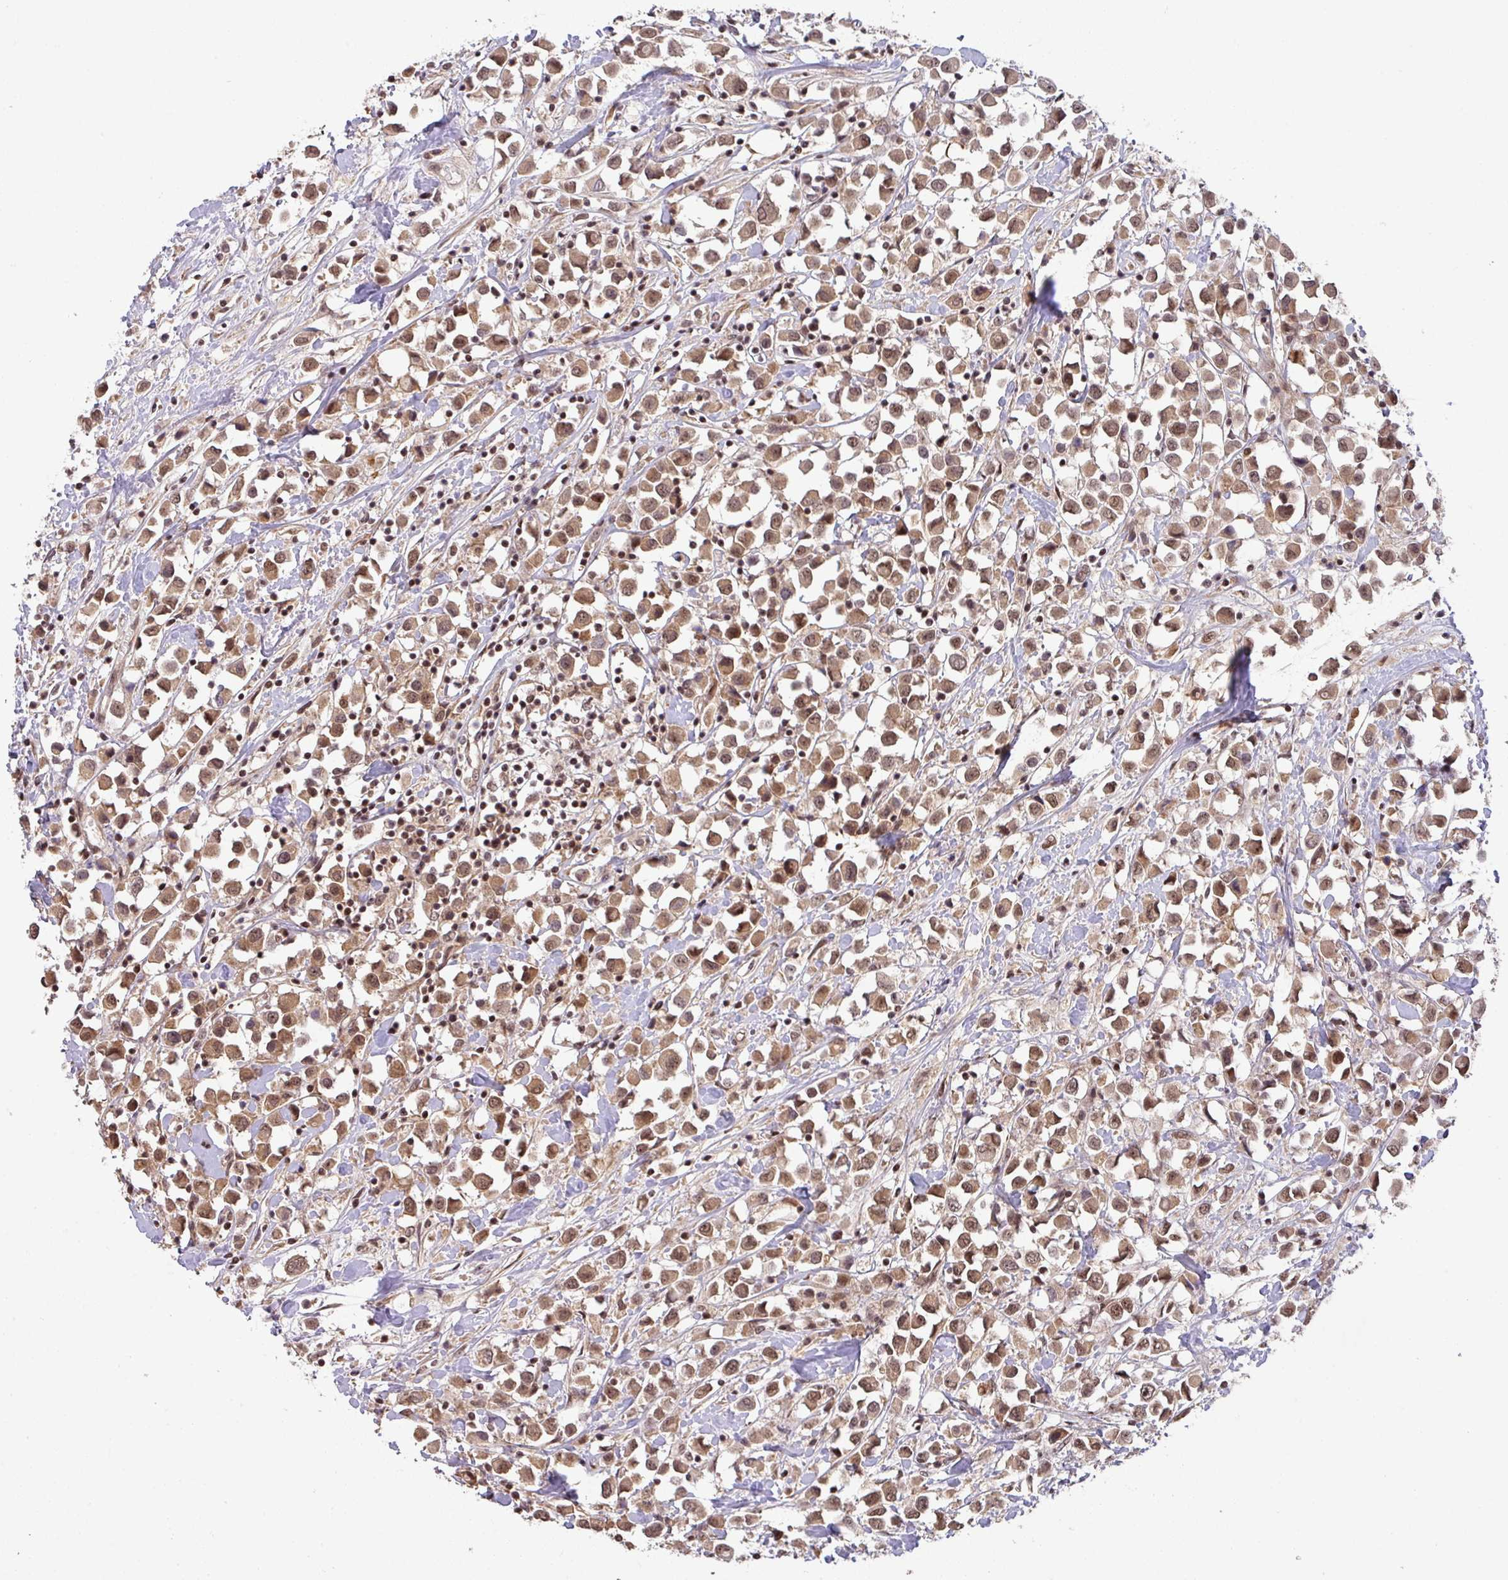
{"staining": {"intensity": "moderate", "quantity": ">75%", "location": "cytoplasmic/membranous,nuclear"}, "tissue": "breast cancer", "cell_type": "Tumor cells", "image_type": "cancer", "snomed": [{"axis": "morphology", "description": "Duct carcinoma"}, {"axis": "topography", "description": "Breast"}], "caption": "Infiltrating ductal carcinoma (breast) stained for a protein exhibits moderate cytoplasmic/membranous and nuclear positivity in tumor cells.", "gene": "ZBTB14", "patient": {"sex": "female", "age": 61}}